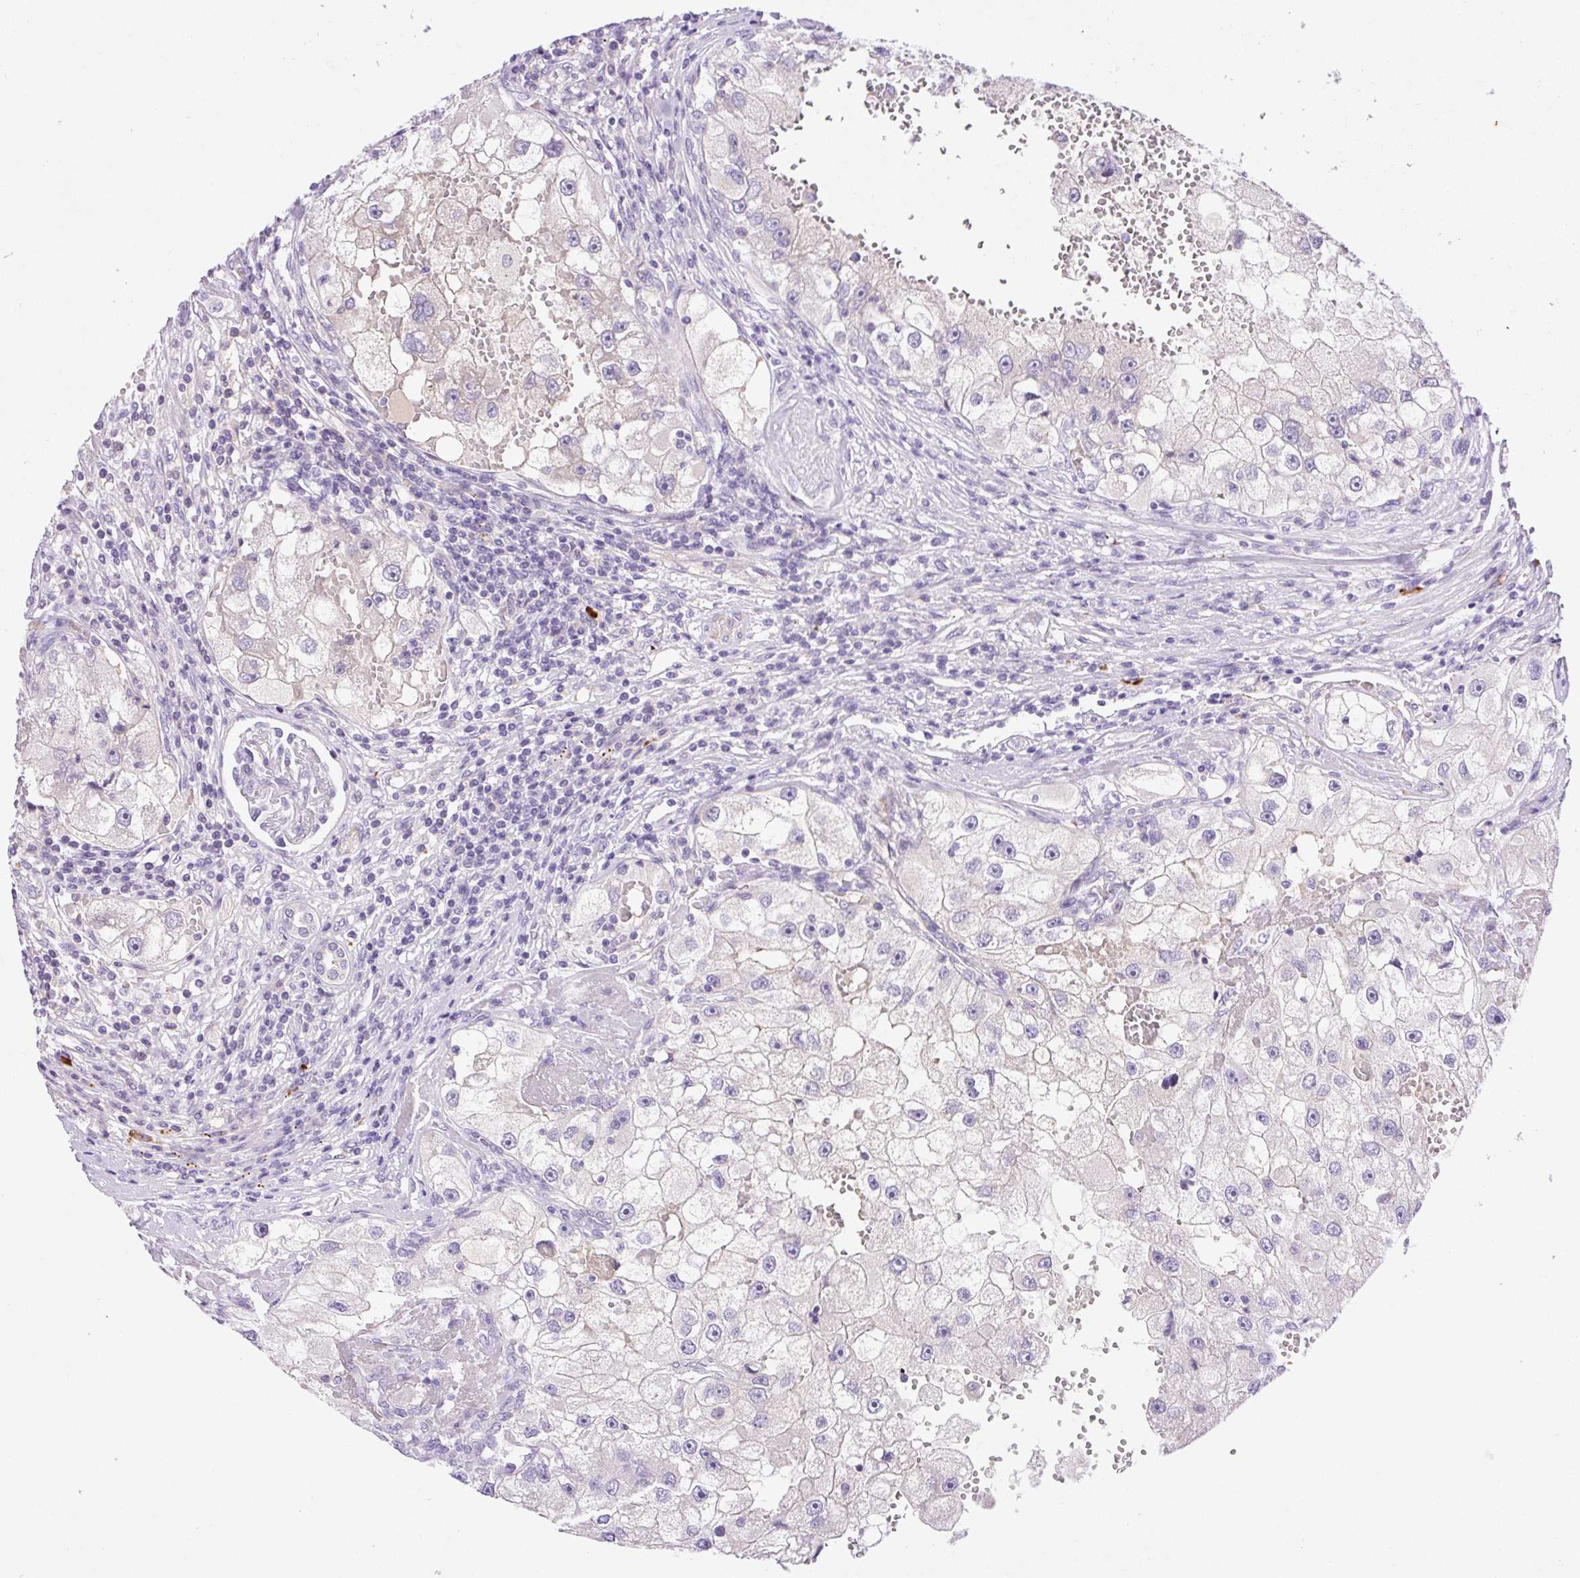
{"staining": {"intensity": "negative", "quantity": "none", "location": "none"}, "tissue": "renal cancer", "cell_type": "Tumor cells", "image_type": "cancer", "snomed": [{"axis": "morphology", "description": "Adenocarcinoma, NOS"}, {"axis": "topography", "description": "Kidney"}], "caption": "Tumor cells are negative for protein expression in human renal adenocarcinoma. (Stains: DAB (3,3'-diaminobenzidine) immunohistochemistry with hematoxylin counter stain, Microscopy: brightfield microscopy at high magnification).", "gene": "LHFPL5", "patient": {"sex": "male", "age": 63}}